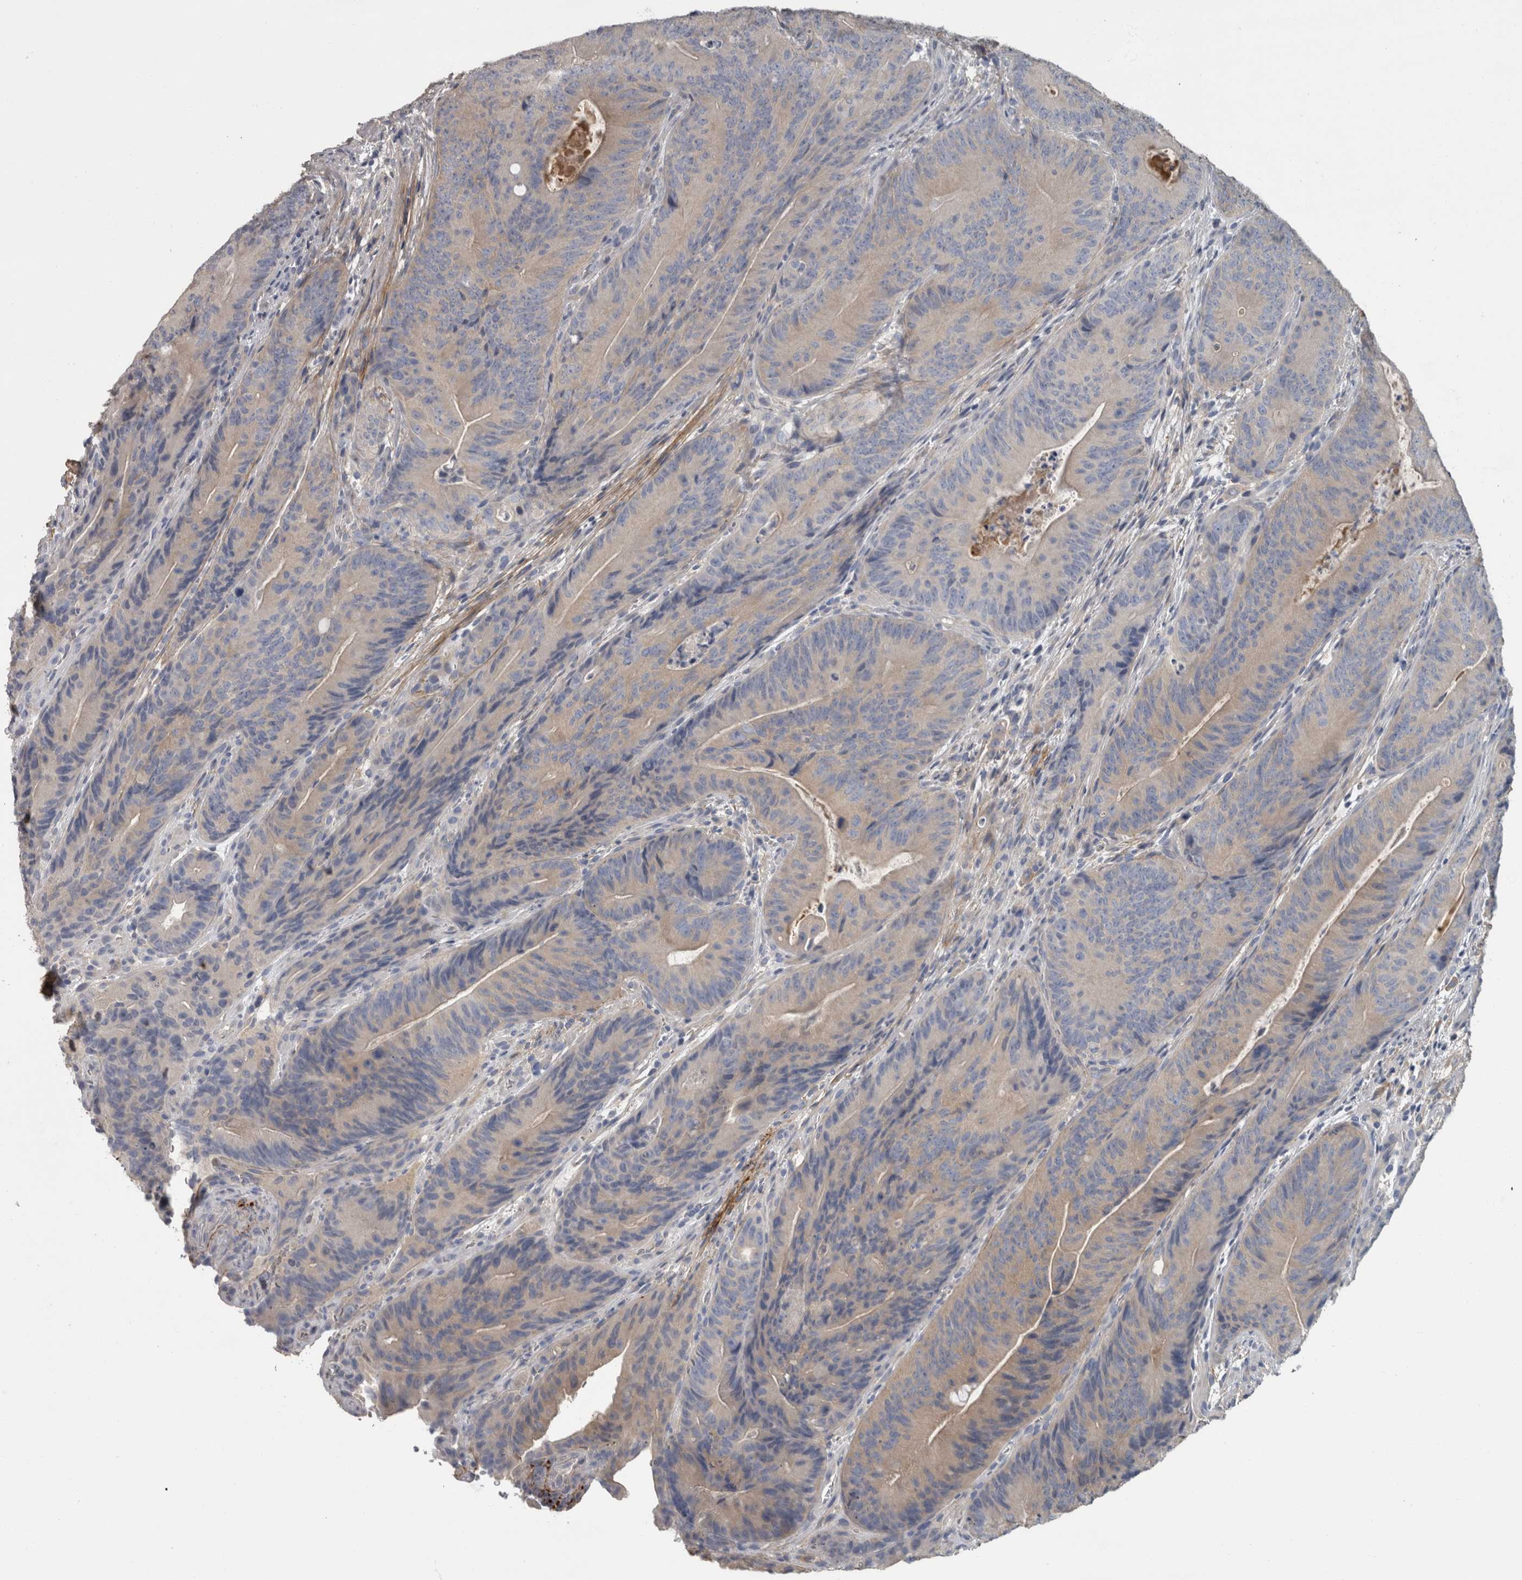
{"staining": {"intensity": "weak", "quantity": "<25%", "location": "cytoplasmic/membranous"}, "tissue": "colorectal cancer", "cell_type": "Tumor cells", "image_type": "cancer", "snomed": [{"axis": "morphology", "description": "Normal tissue, NOS"}, {"axis": "topography", "description": "Colon"}], "caption": "Colorectal cancer stained for a protein using immunohistochemistry (IHC) exhibits no expression tumor cells.", "gene": "EFEMP2", "patient": {"sex": "female", "age": 82}}